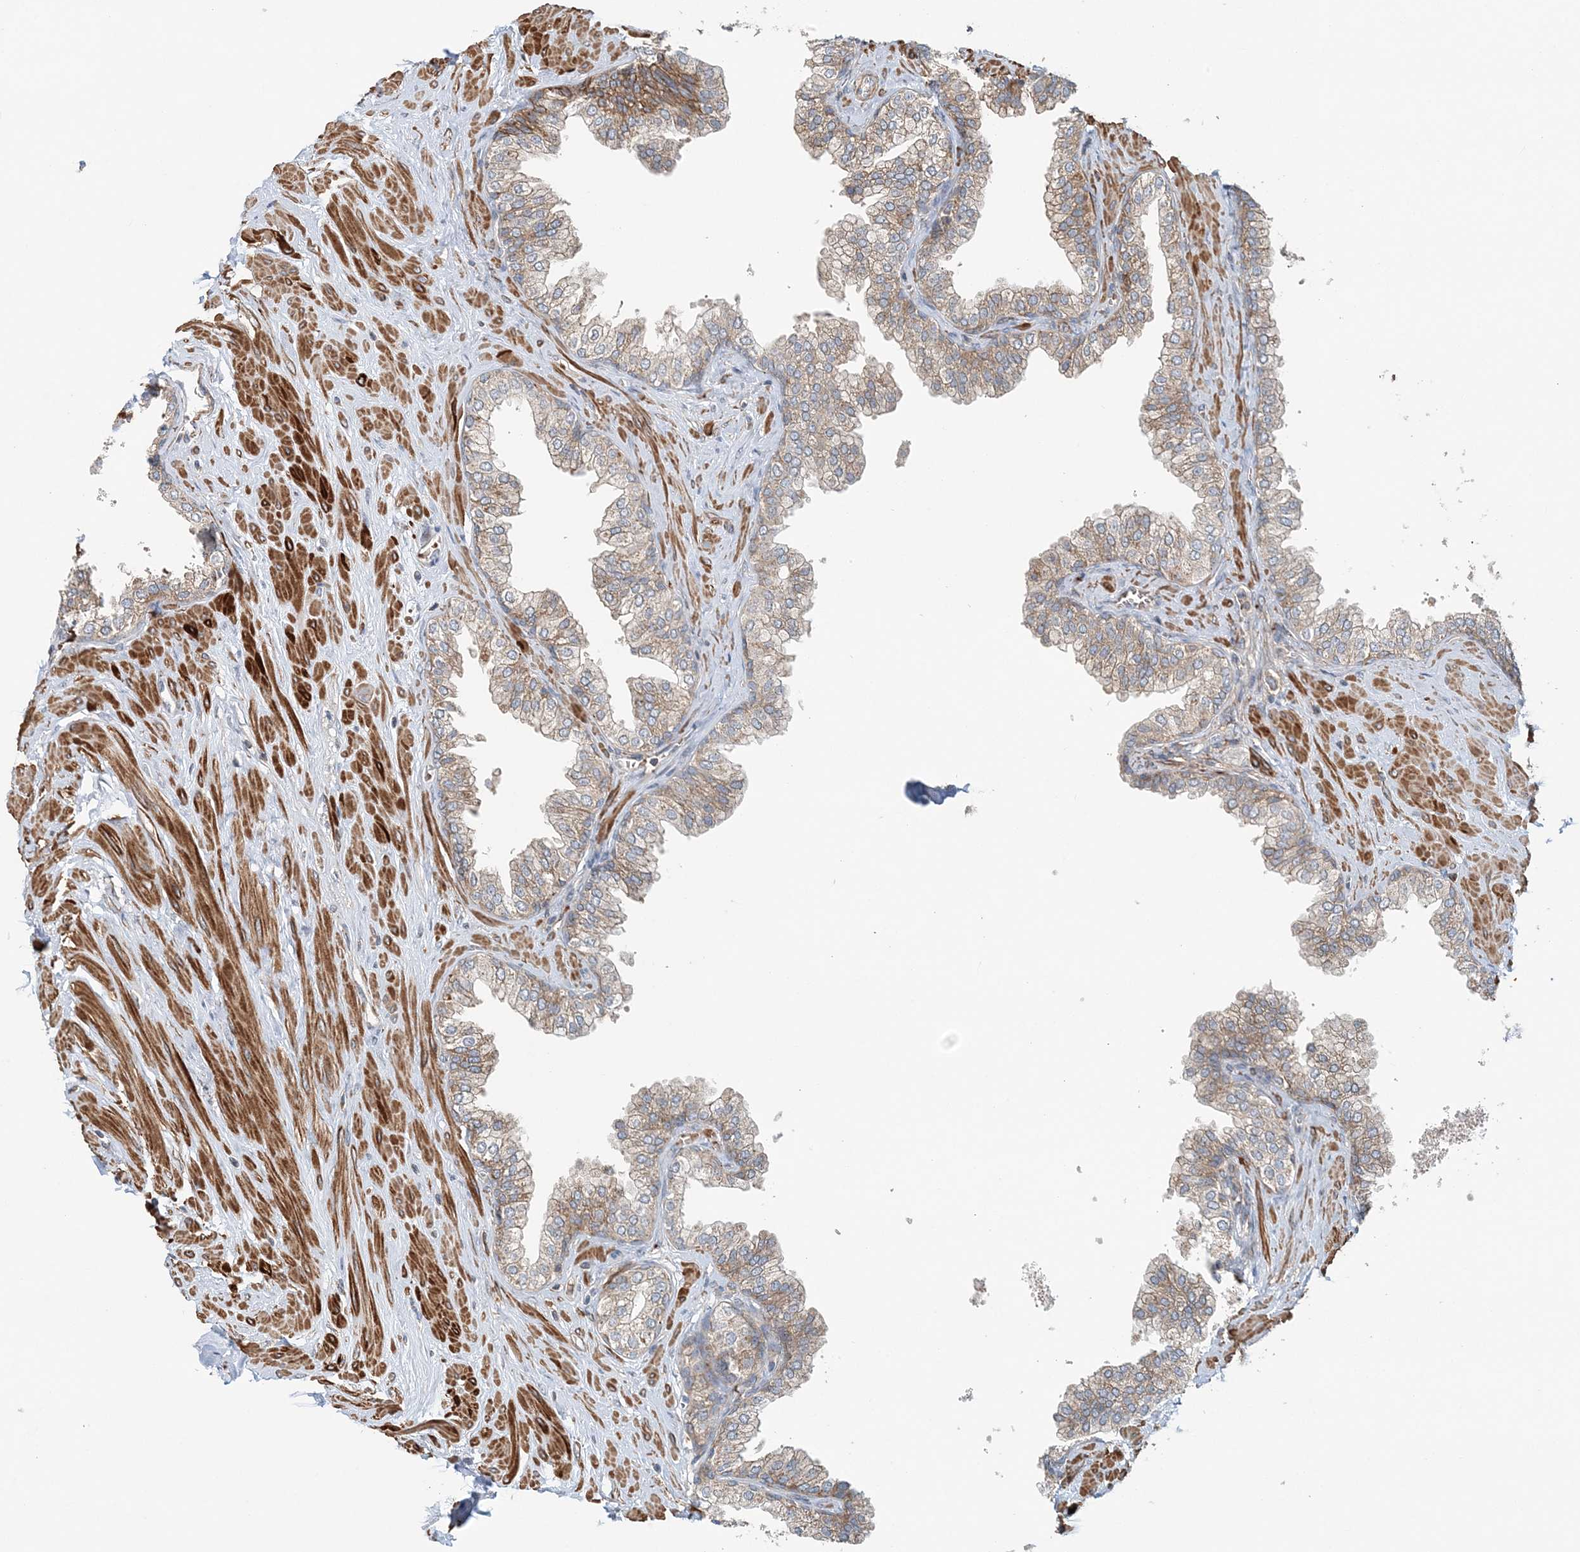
{"staining": {"intensity": "weak", "quantity": "25%-75%", "location": "cytoplasmic/membranous"}, "tissue": "prostate", "cell_type": "Glandular cells", "image_type": "normal", "snomed": [{"axis": "morphology", "description": "Normal tissue, NOS"}, {"axis": "morphology", "description": "Urothelial carcinoma, Low grade"}, {"axis": "topography", "description": "Urinary bladder"}, {"axis": "topography", "description": "Prostate"}], "caption": "Immunohistochemical staining of benign prostate reveals low levels of weak cytoplasmic/membranous staining in approximately 25%-75% of glandular cells.", "gene": "TTI1", "patient": {"sex": "male", "age": 60}}